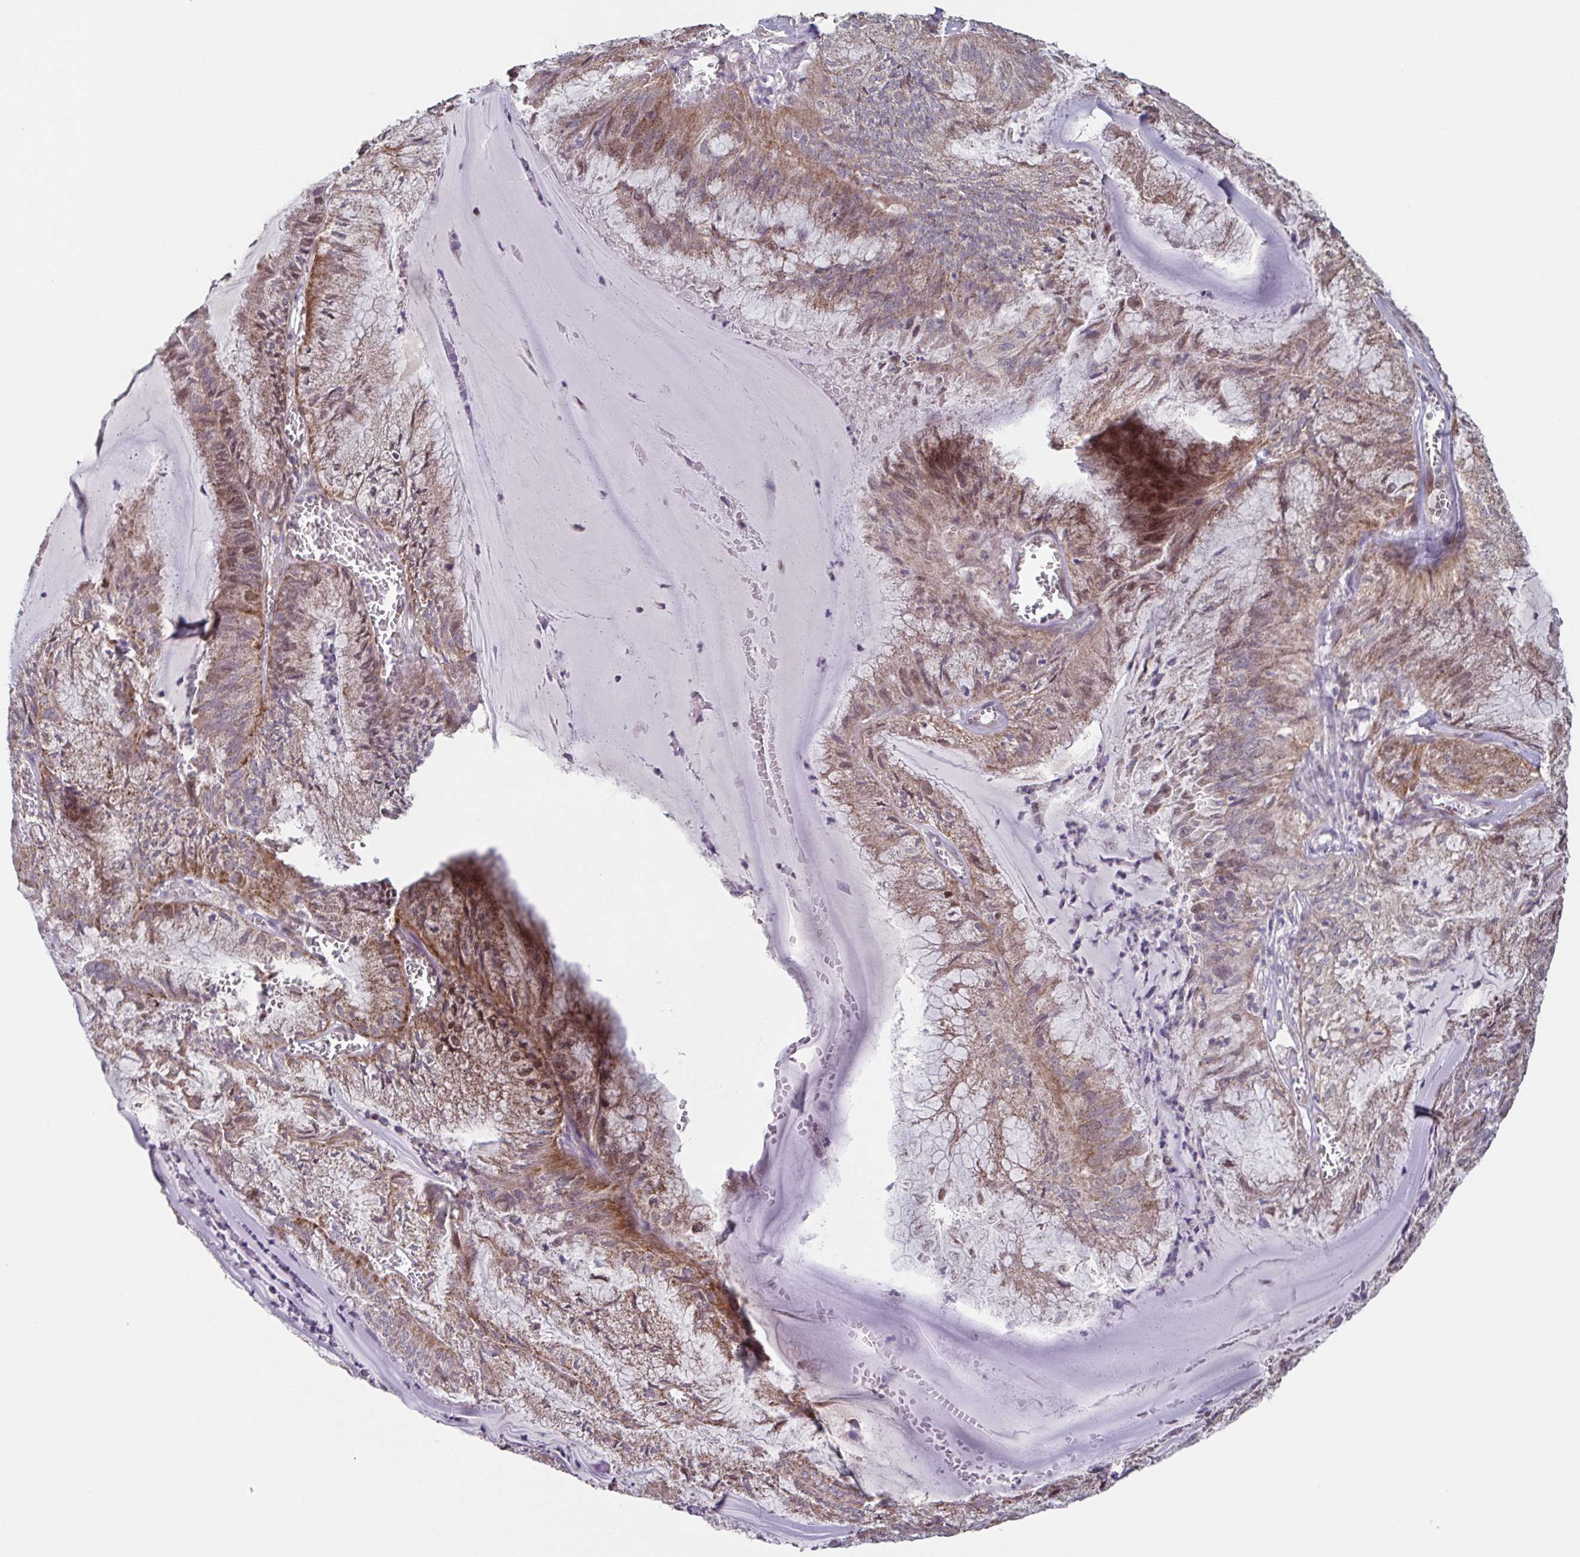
{"staining": {"intensity": "moderate", "quantity": ">75%", "location": "cytoplasmic/membranous,nuclear"}, "tissue": "endometrial cancer", "cell_type": "Tumor cells", "image_type": "cancer", "snomed": [{"axis": "morphology", "description": "Carcinoma, NOS"}, {"axis": "topography", "description": "Endometrium"}], "caption": "Moderate cytoplasmic/membranous and nuclear staining is seen in about >75% of tumor cells in endometrial cancer (carcinoma). Nuclei are stained in blue.", "gene": "TTC19", "patient": {"sex": "female", "age": 62}}